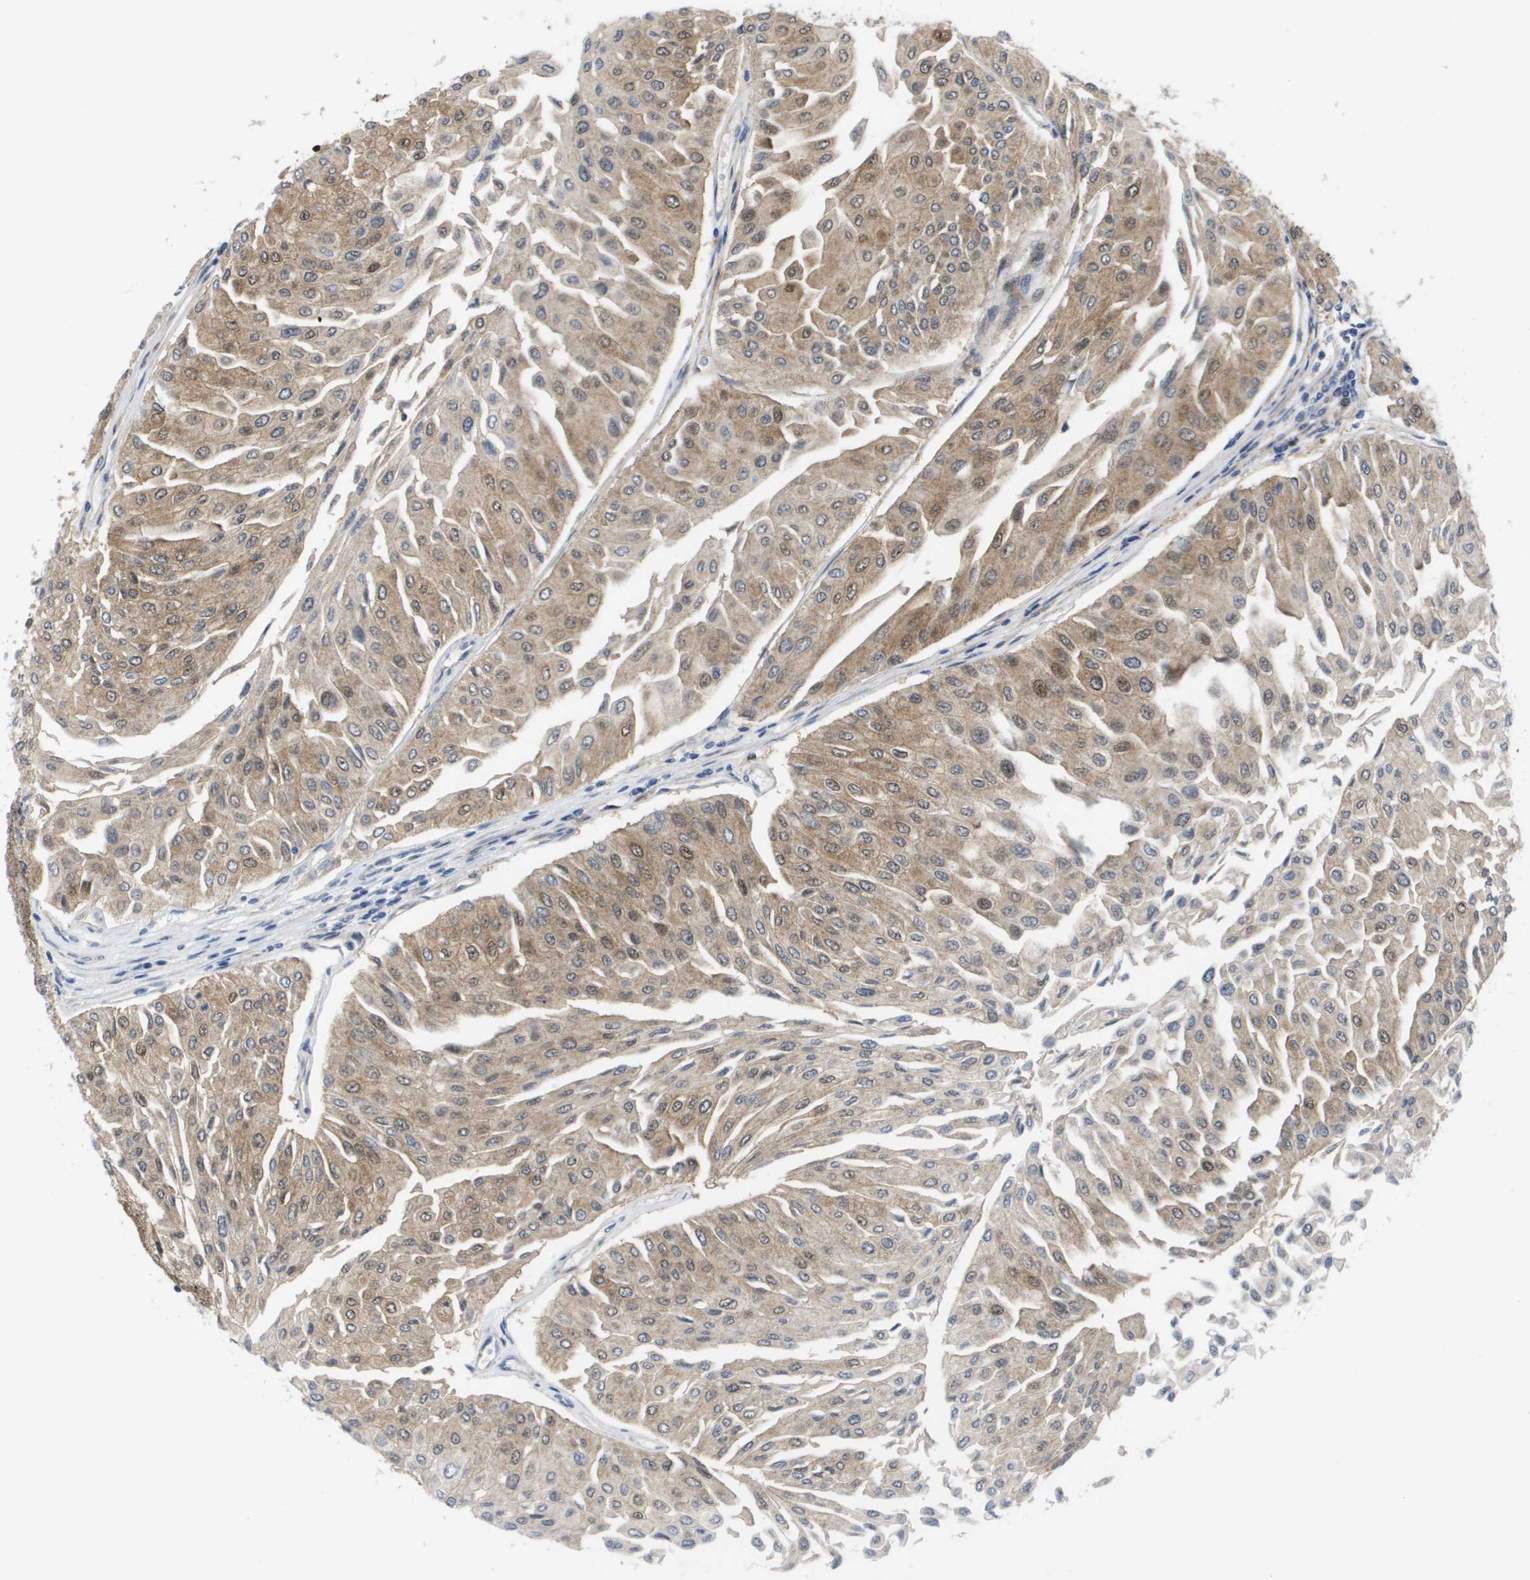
{"staining": {"intensity": "moderate", "quantity": ">75%", "location": "cytoplasmic/membranous,nuclear"}, "tissue": "urothelial cancer", "cell_type": "Tumor cells", "image_type": "cancer", "snomed": [{"axis": "morphology", "description": "Urothelial carcinoma, Low grade"}, {"axis": "topography", "description": "Urinary bladder"}], "caption": "Tumor cells display moderate cytoplasmic/membranous and nuclear staining in about >75% of cells in urothelial carcinoma (low-grade).", "gene": "FKBP4", "patient": {"sex": "male", "age": 67}}